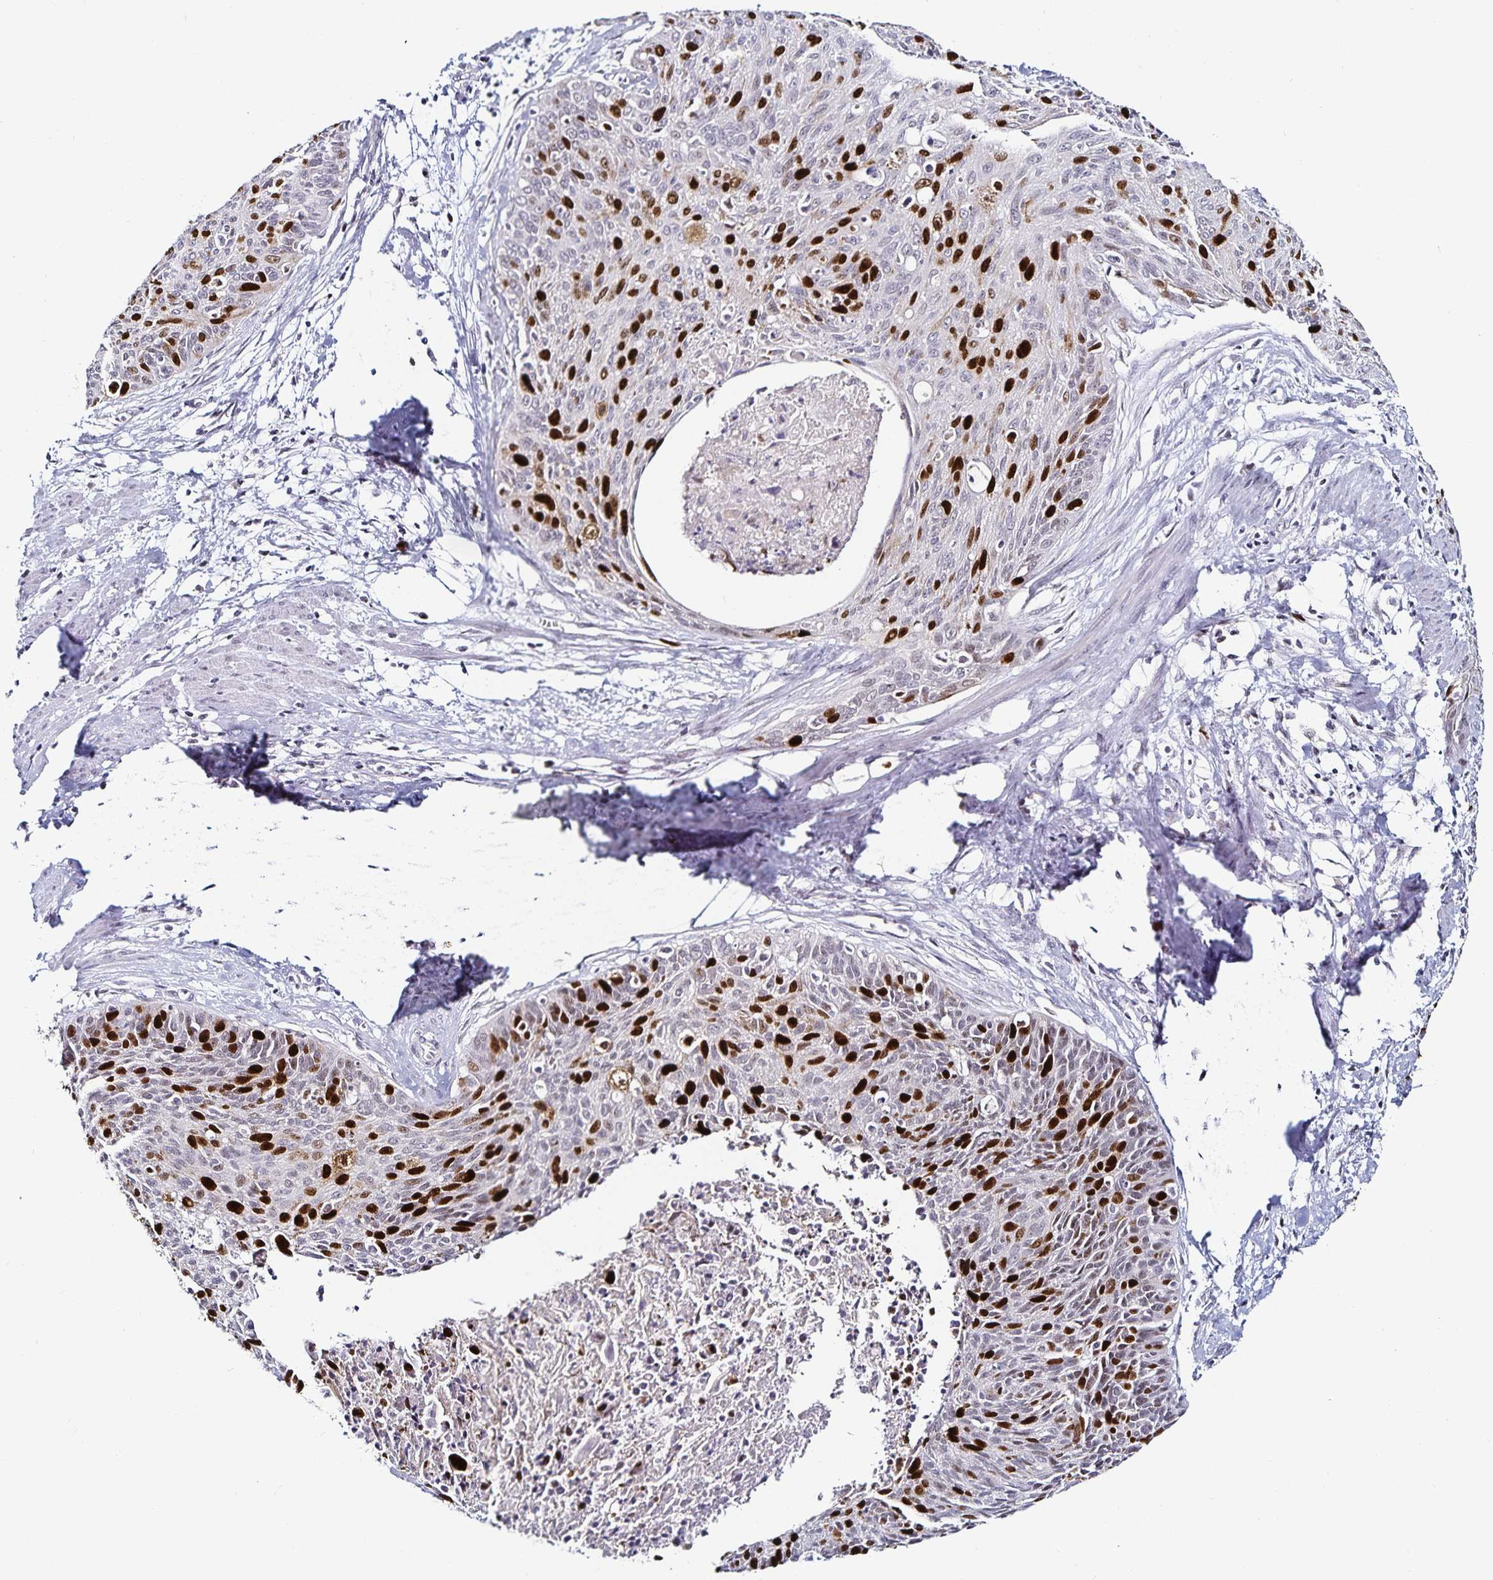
{"staining": {"intensity": "strong", "quantity": "25%-75%", "location": "nuclear"}, "tissue": "cervical cancer", "cell_type": "Tumor cells", "image_type": "cancer", "snomed": [{"axis": "morphology", "description": "Squamous cell carcinoma, NOS"}, {"axis": "topography", "description": "Cervix"}], "caption": "A photomicrograph of squamous cell carcinoma (cervical) stained for a protein shows strong nuclear brown staining in tumor cells.", "gene": "ANLN", "patient": {"sex": "female", "age": 55}}